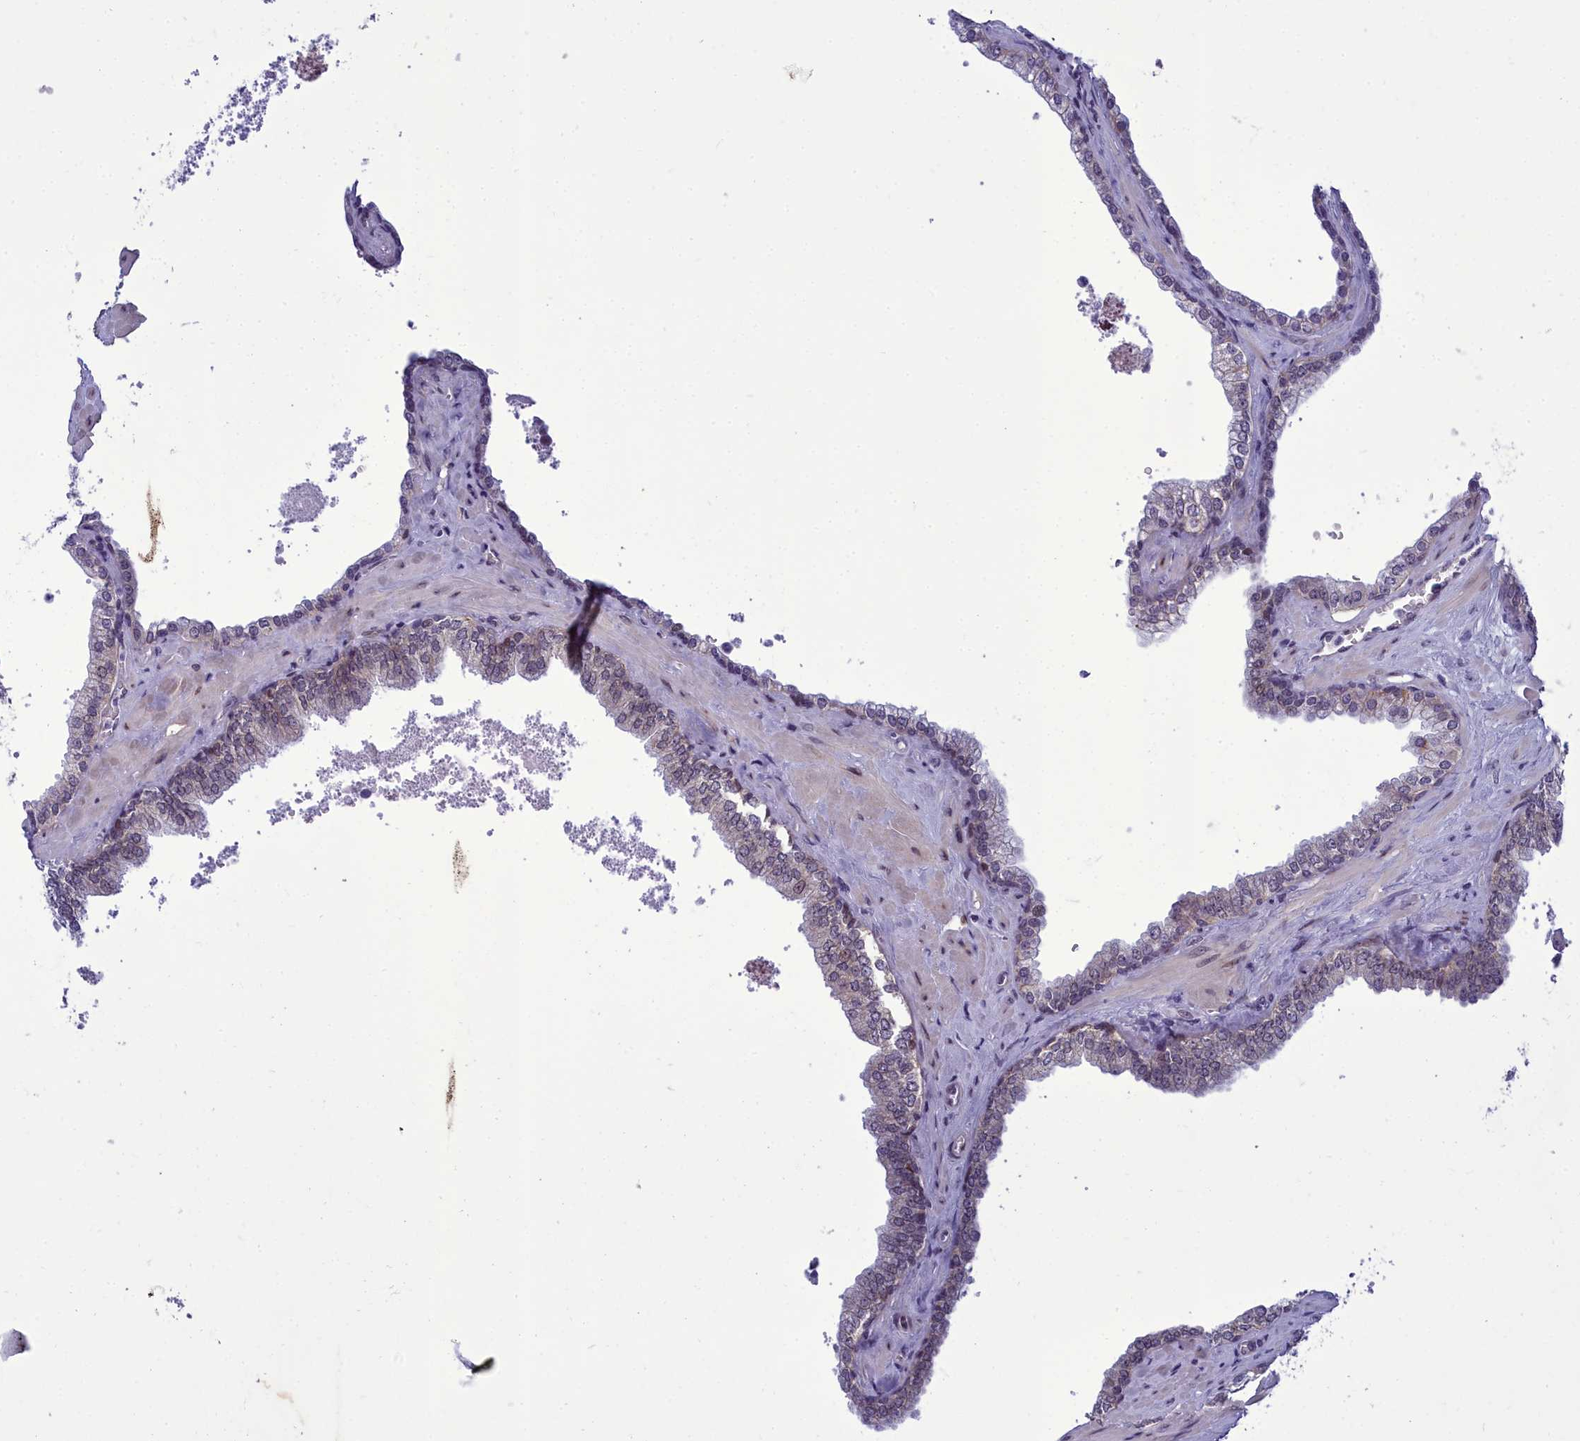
{"staining": {"intensity": "moderate", "quantity": "<25%", "location": "cytoplasmic/membranous"}, "tissue": "prostate", "cell_type": "Glandular cells", "image_type": "normal", "snomed": [{"axis": "morphology", "description": "Normal tissue, NOS"}, {"axis": "topography", "description": "Prostate"}], "caption": "An image of human prostate stained for a protein reveals moderate cytoplasmic/membranous brown staining in glandular cells.", "gene": "CEACAM19", "patient": {"sex": "male", "age": 60}}